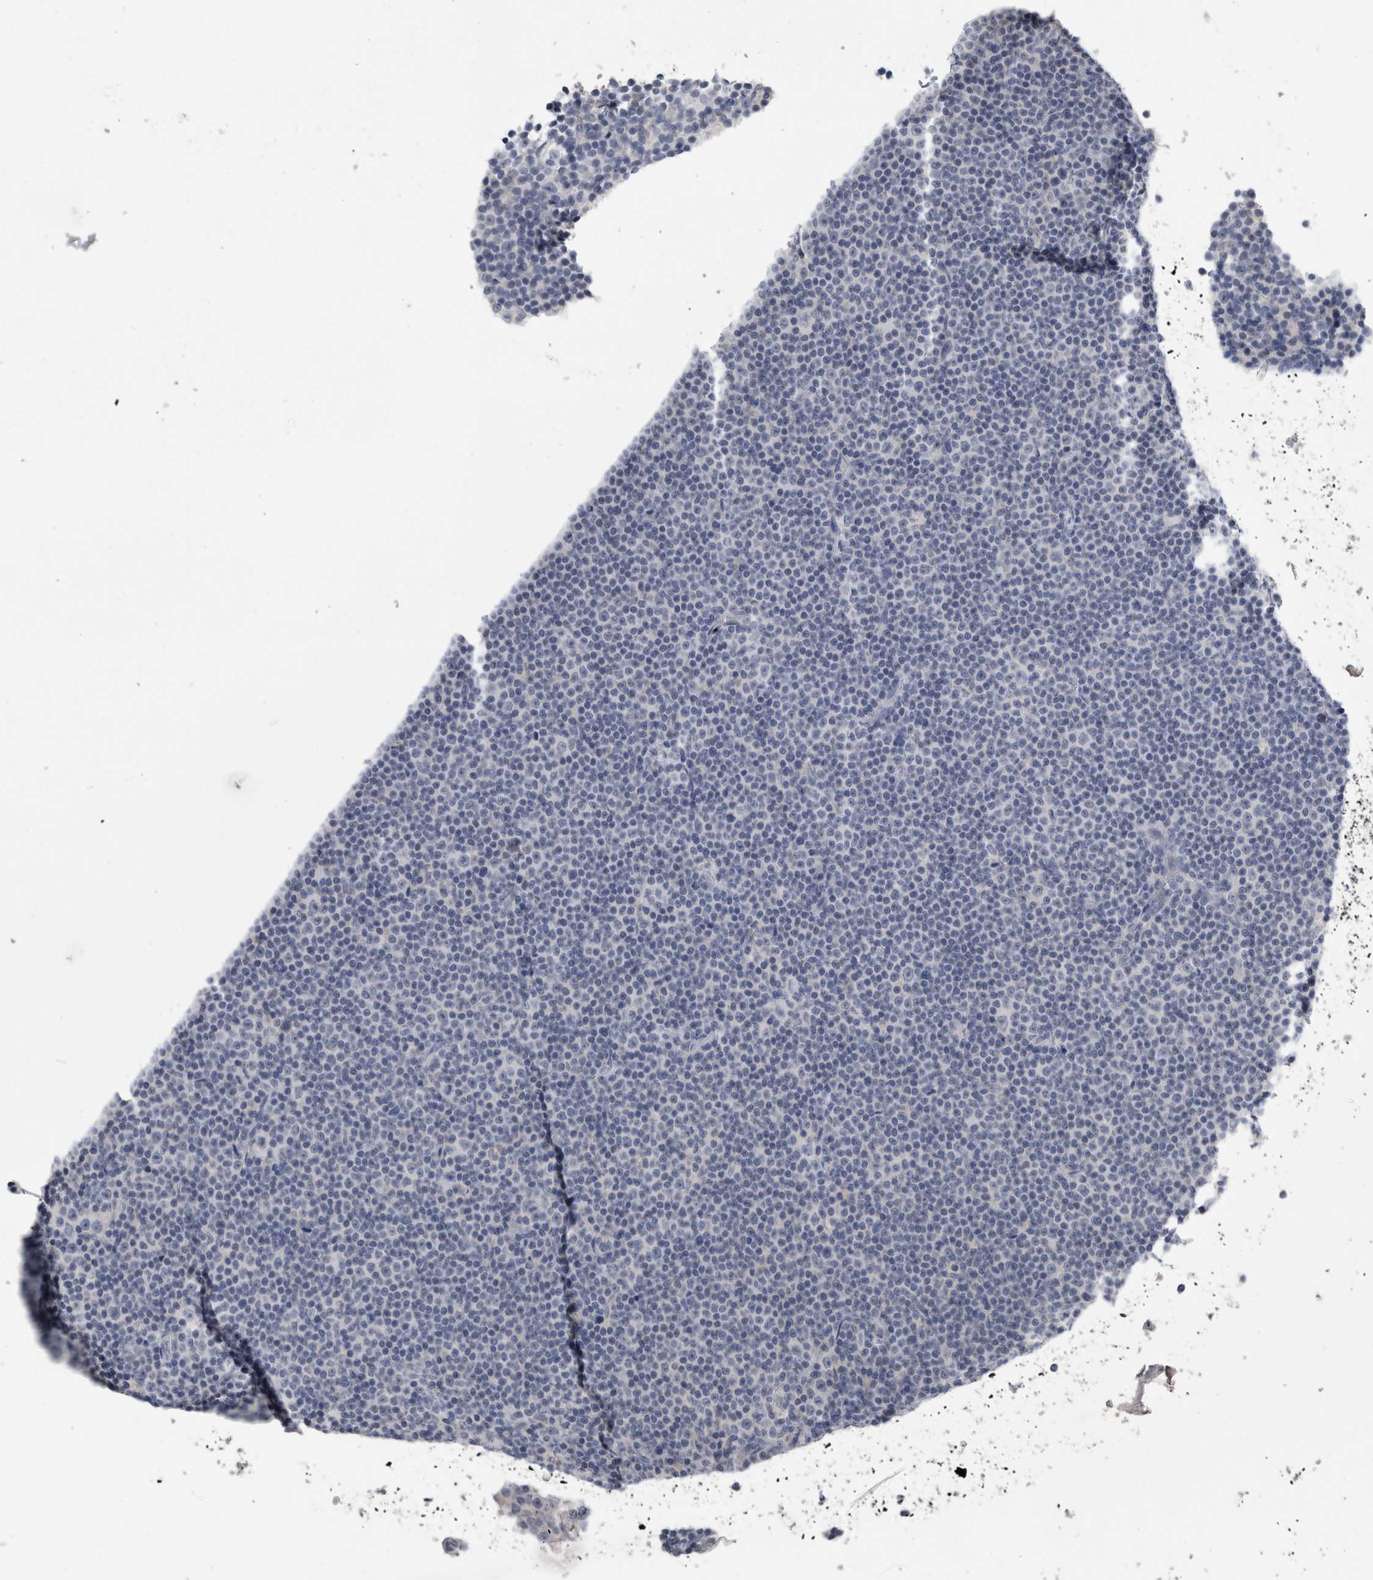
{"staining": {"intensity": "negative", "quantity": "none", "location": "none"}, "tissue": "lymphoma", "cell_type": "Tumor cells", "image_type": "cancer", "snomed": [{"axis": "morphology", "description": "Malignant lymphoma, non-Hodgkin's type, Low grade"}, {"axis": "topography", "description": "Lymph node"}], "caption": "Micrograph shows no significant protein staining in tumor cells of low-grade malignant lymphoma, non-Hodgkin's type.", "gene": "ANXA13", "patient": {"sex": "female", "age": 67}}